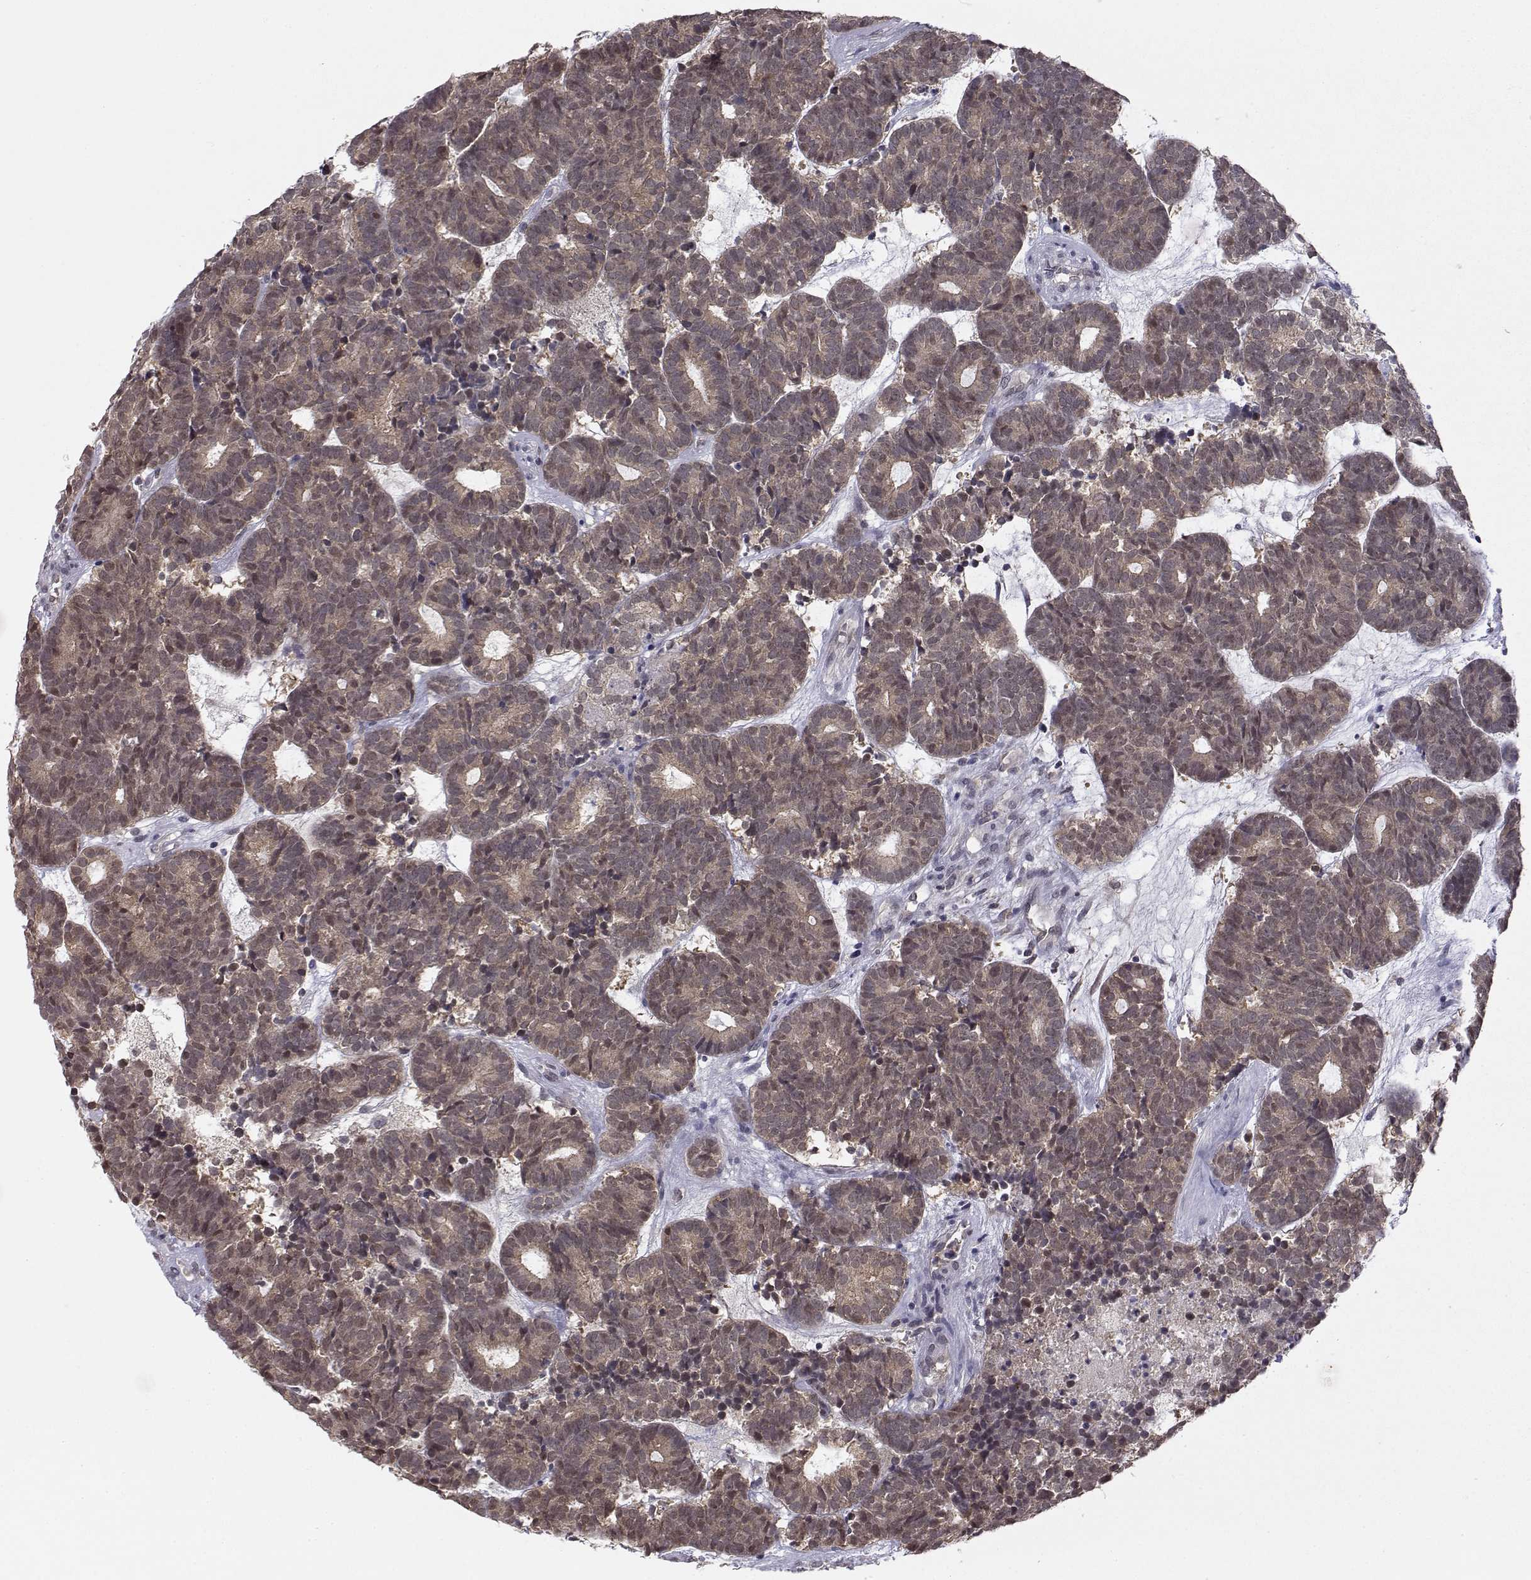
{"staining": {"intensity": "weak", "quantity": ">75%", "location": "cytoplasmic/membranous"}, "tissue": "head and neck cancer", "cell_type": "Tumor cells", "image_type": "cancer", "snomed": [{"axis": "morphology", "description": "Adenocarcinoma, NOS"}, {"axis": "topography", "description": "Head-Neck"}], "caption": "Immunohistochemistry (IHC) image of head and neck cancer stained for a protein (brown), which demonstrates low levels of weak cytoplasmic/membranous positivity in about >75% of tumor cells.", "gene": "KIF13B", "patient": {"sex": "female", "age": 81}}